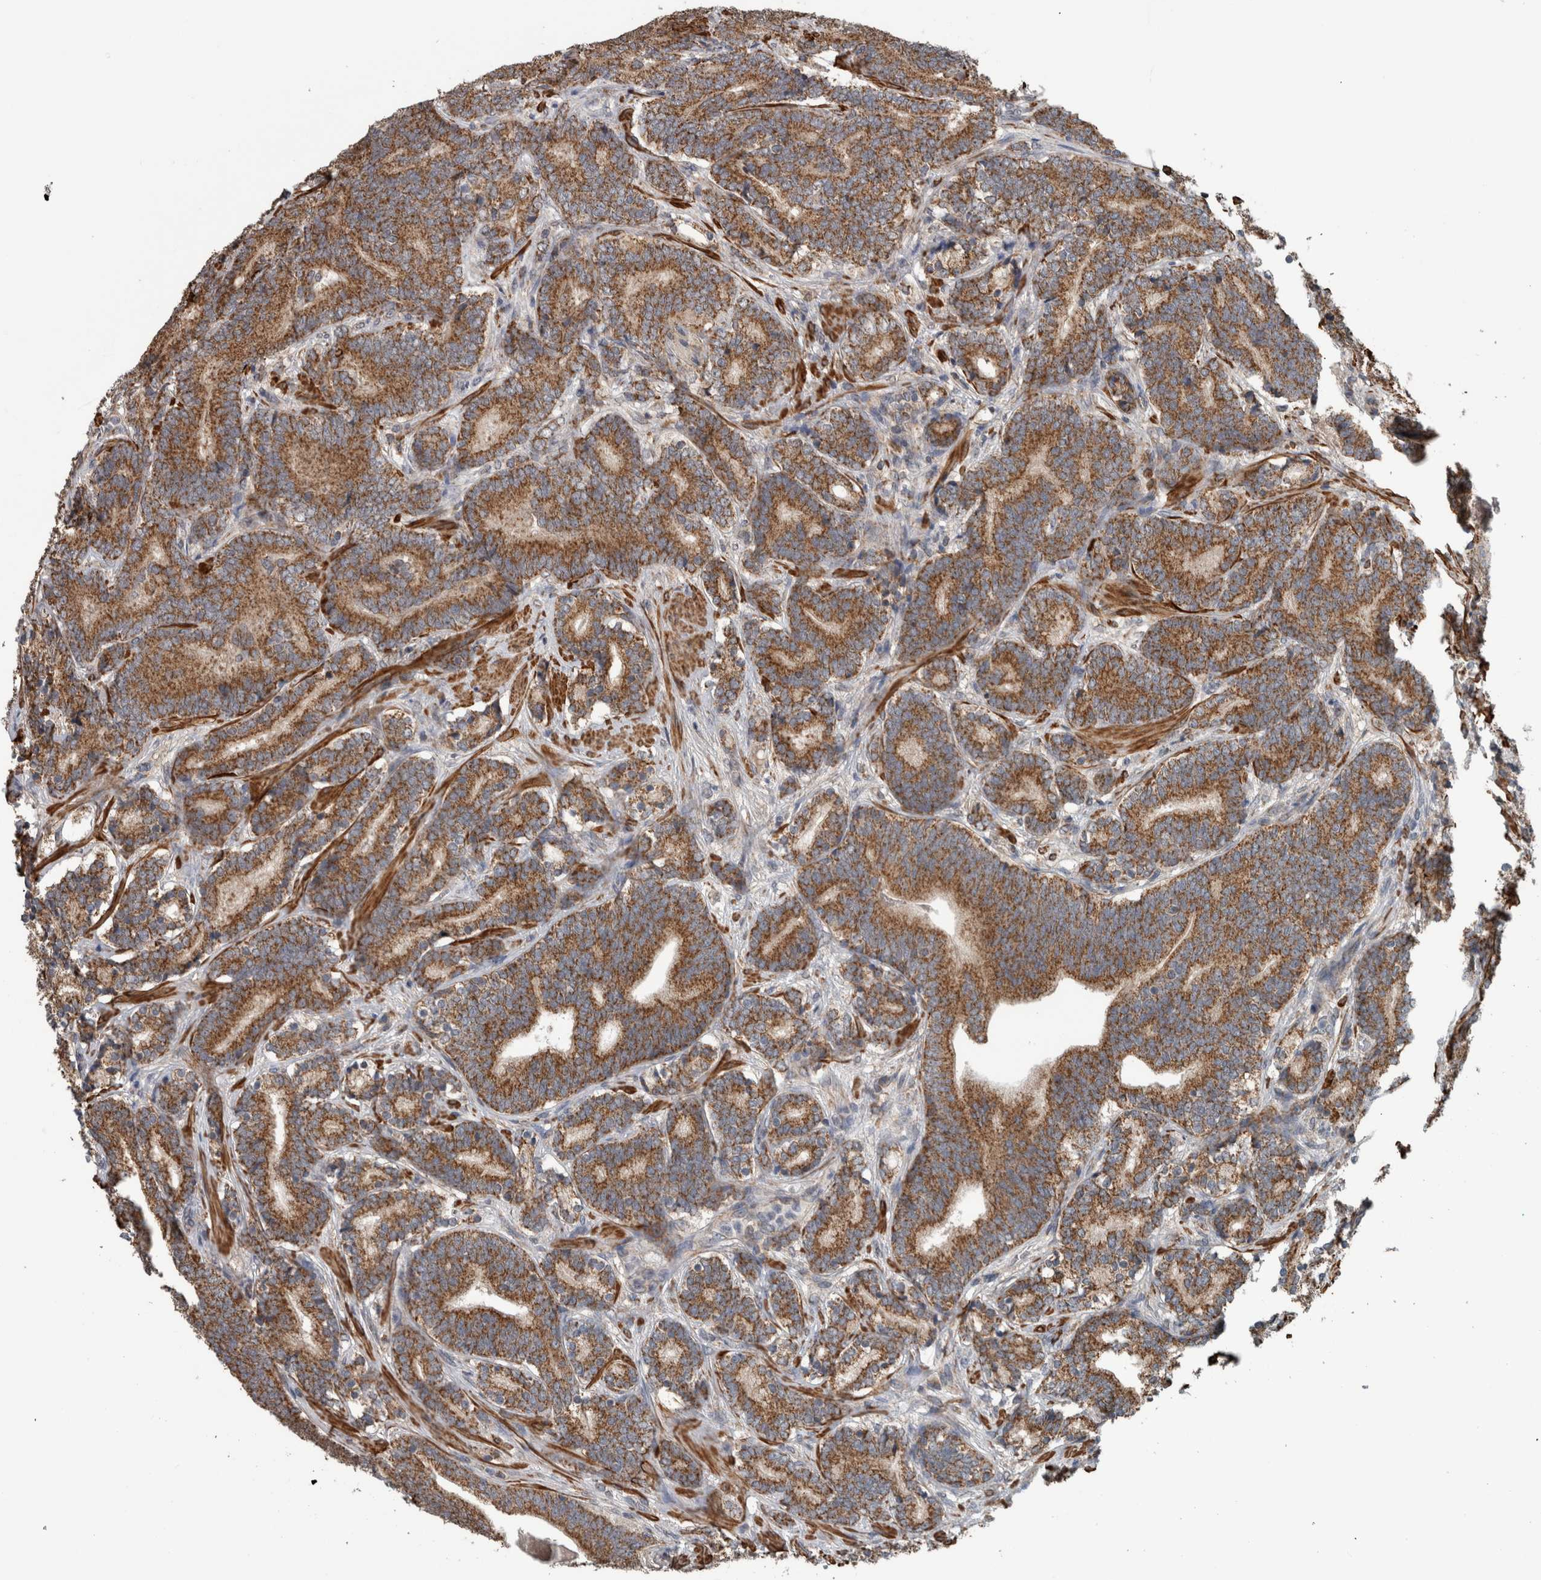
{"staining": {"intensity": "strong", "quantity": ">75%", "location": "cytoplasmic/membranous"}, "tissue": "prostate cancer", "cell_type": "Tumor cells", "image_type": "cancer", "snomed": [{"axis": "morphology", "description": "Adenocarcinoma, High grade"}, {"axis": "topography", "description": "Prostate"}], "caption": "Immunohistochemical staining of human prostate cancer (high-grade adenocarcinoma) demonstrates high levels of strong cytoplasmic/membranous expression in approximately >75% of tumor cells.", "gene": "ARMC1", "patient": {"sex": "male", "age": 55}}